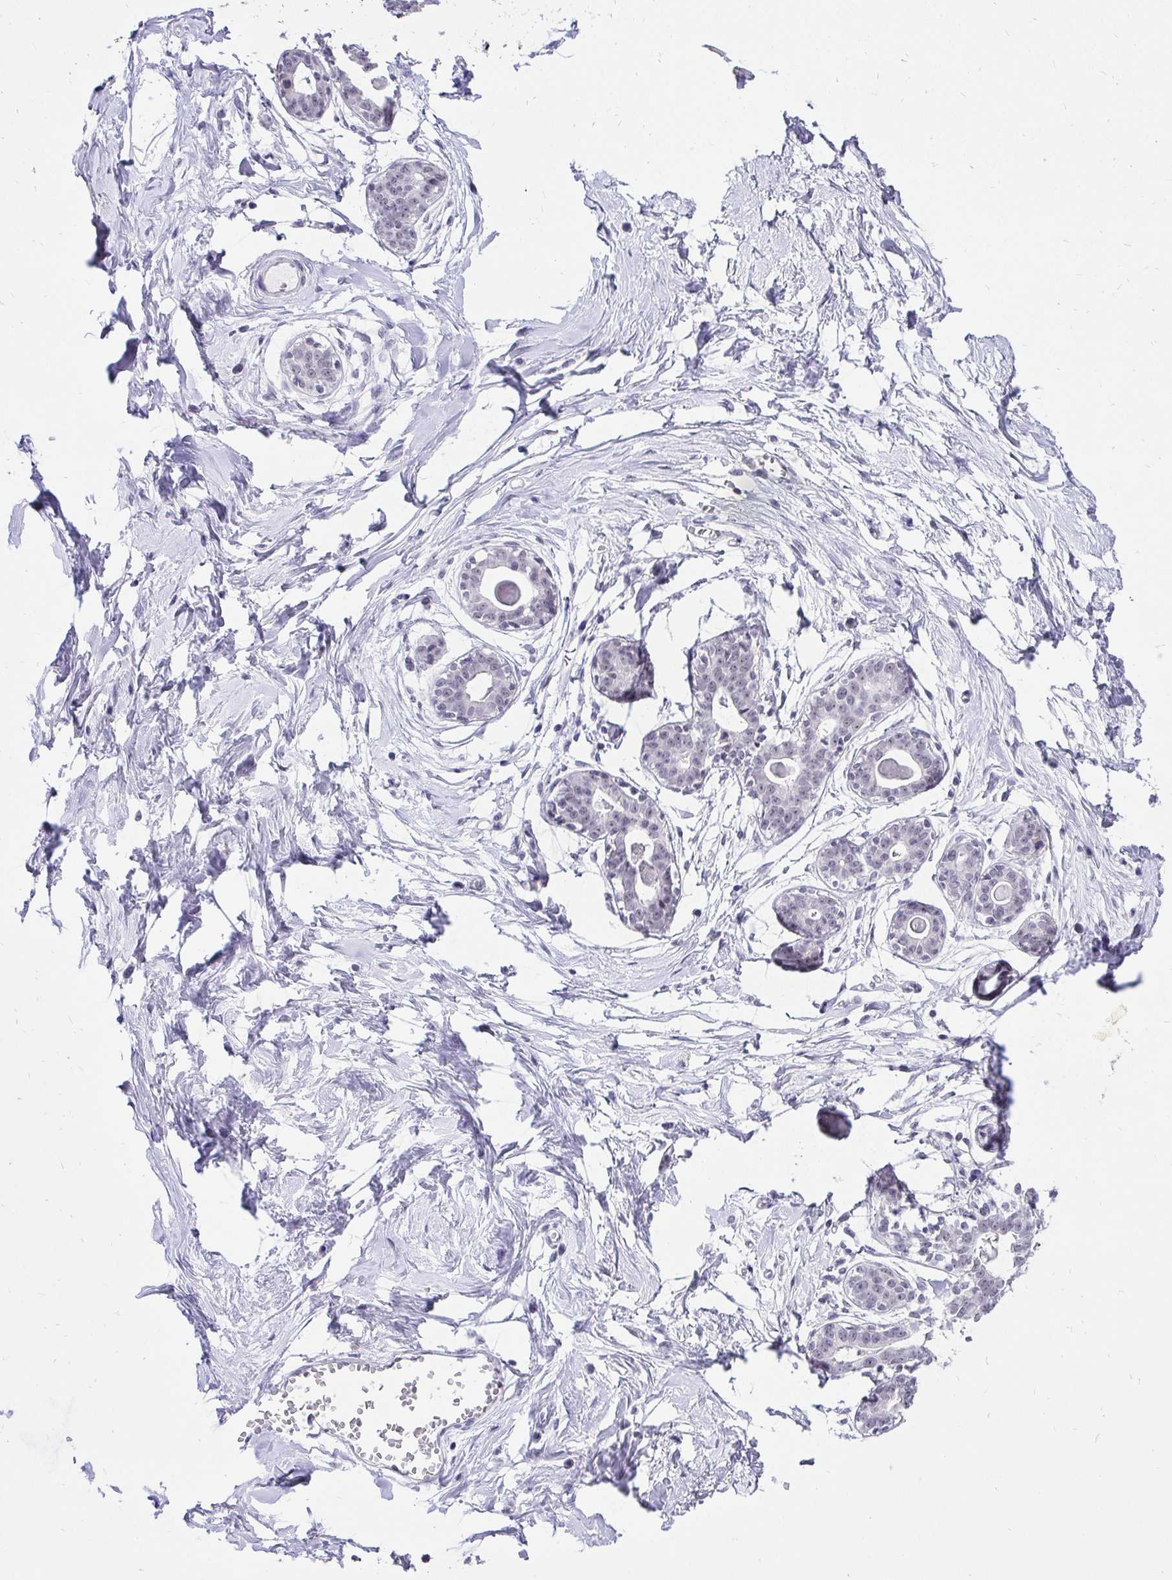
{"staining": {"intensity": "negative", "quantity": "none", "location": "none"}, "tissue": "breast", "cell_type": "Adipocytes", "image_type": "normal", "snomed": [{"axis": "morphology", "description": "Normal tissue, NOS"}, {"axis": "topography", "description": "Breast"}], "caption": "Adipocytes are negative for brown protein staining in normal breast. Nuclei are stained in blue.", "gene": "ZNF860", "patient": {"sex": "female", "age": 45}}